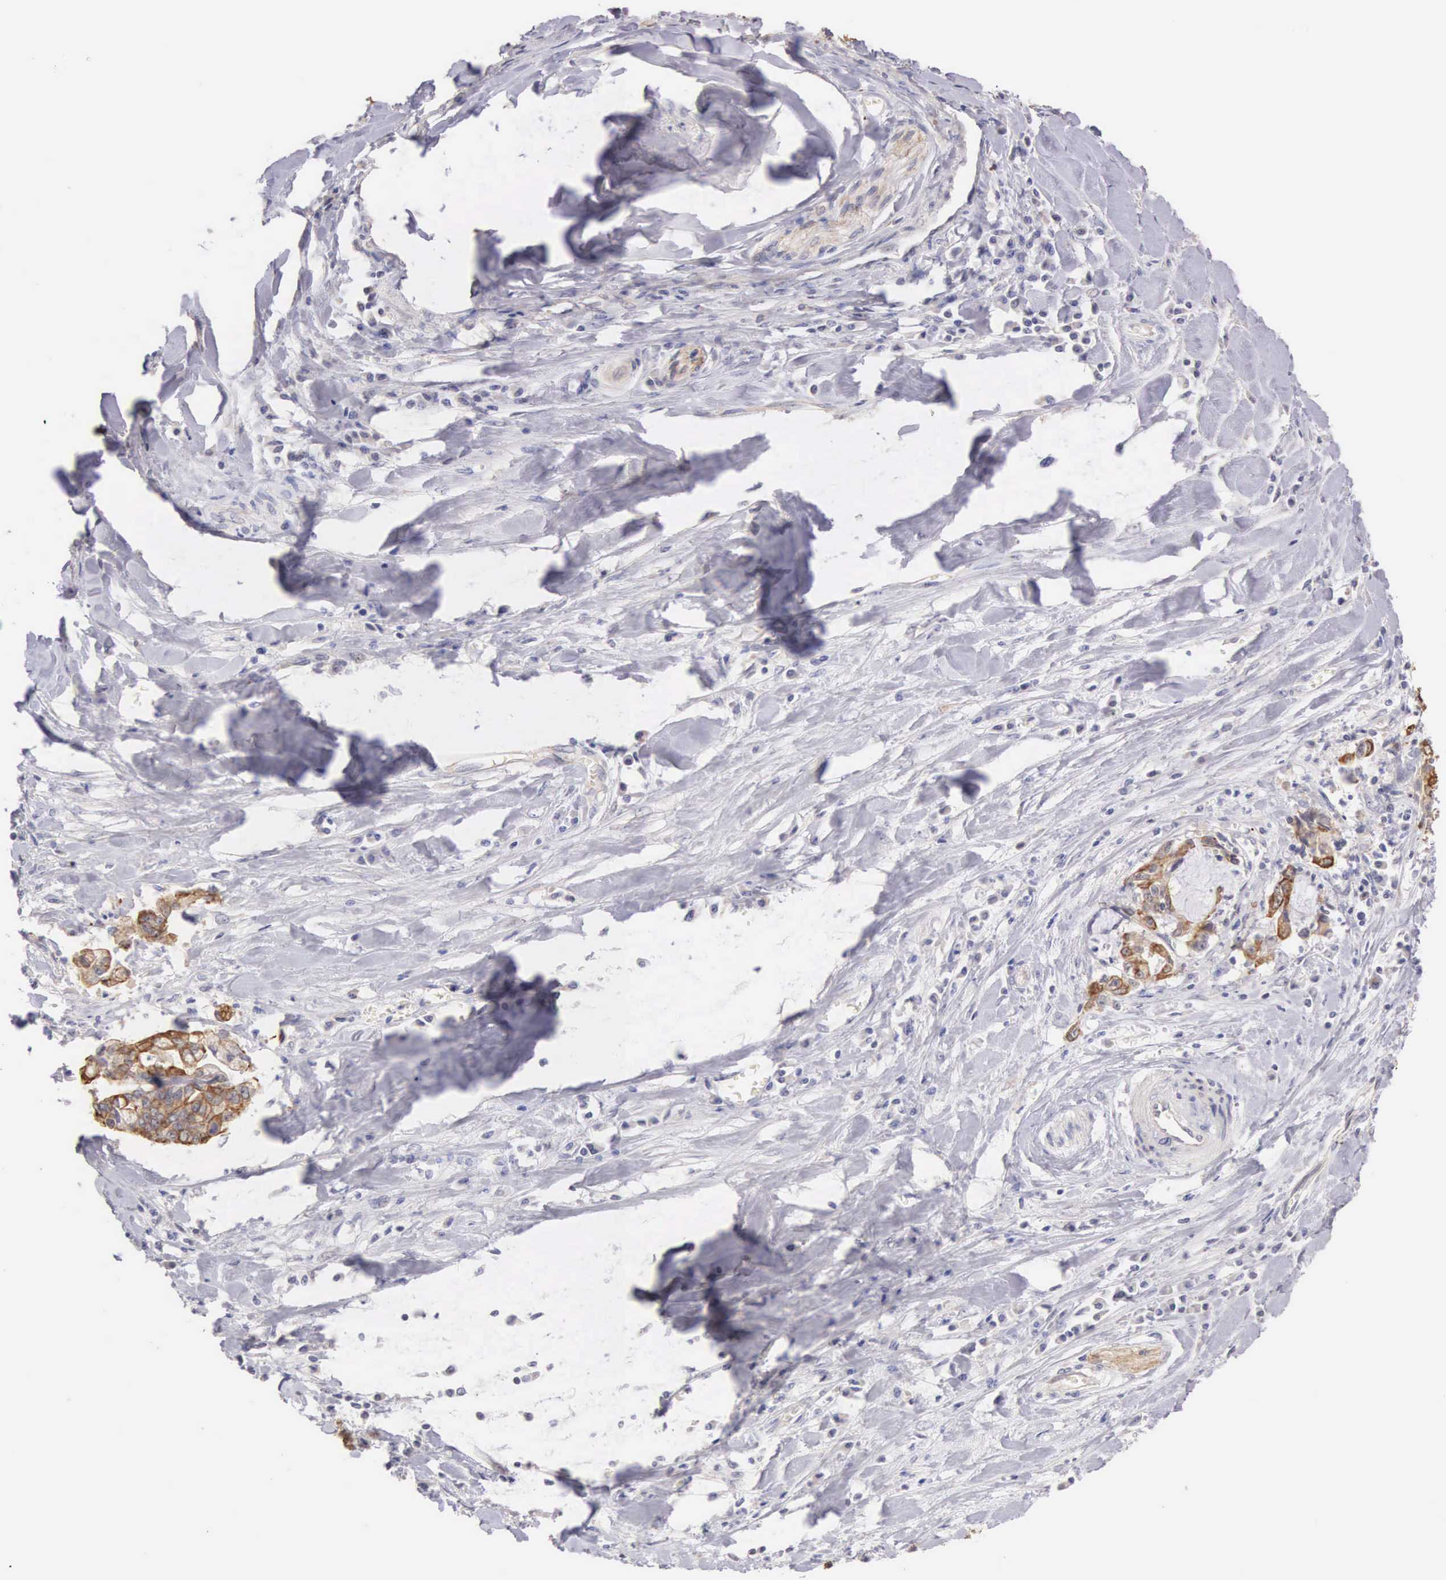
{"staining": {"intensity": "moderate", "quantity": "25%-75%", "location": "cytoplasmic/membranous"}, "tissue": "liver cancer", "cell_type": "Tumor cells", "image_type": "cancer", "snomed": [{"axis": "morphology", "description": "Cholangiocarcinoma"}, {"axis": "topography", "description": "Liver"}], "caption": "Liver cancer was stained to show a protein in brown. There is medium levels of moderate cytoplasmic/membranous positivity in approximately 25%-75% of tumor cells.", "gene": "PIR", "patient": {"sex": "male", "age": 57}}